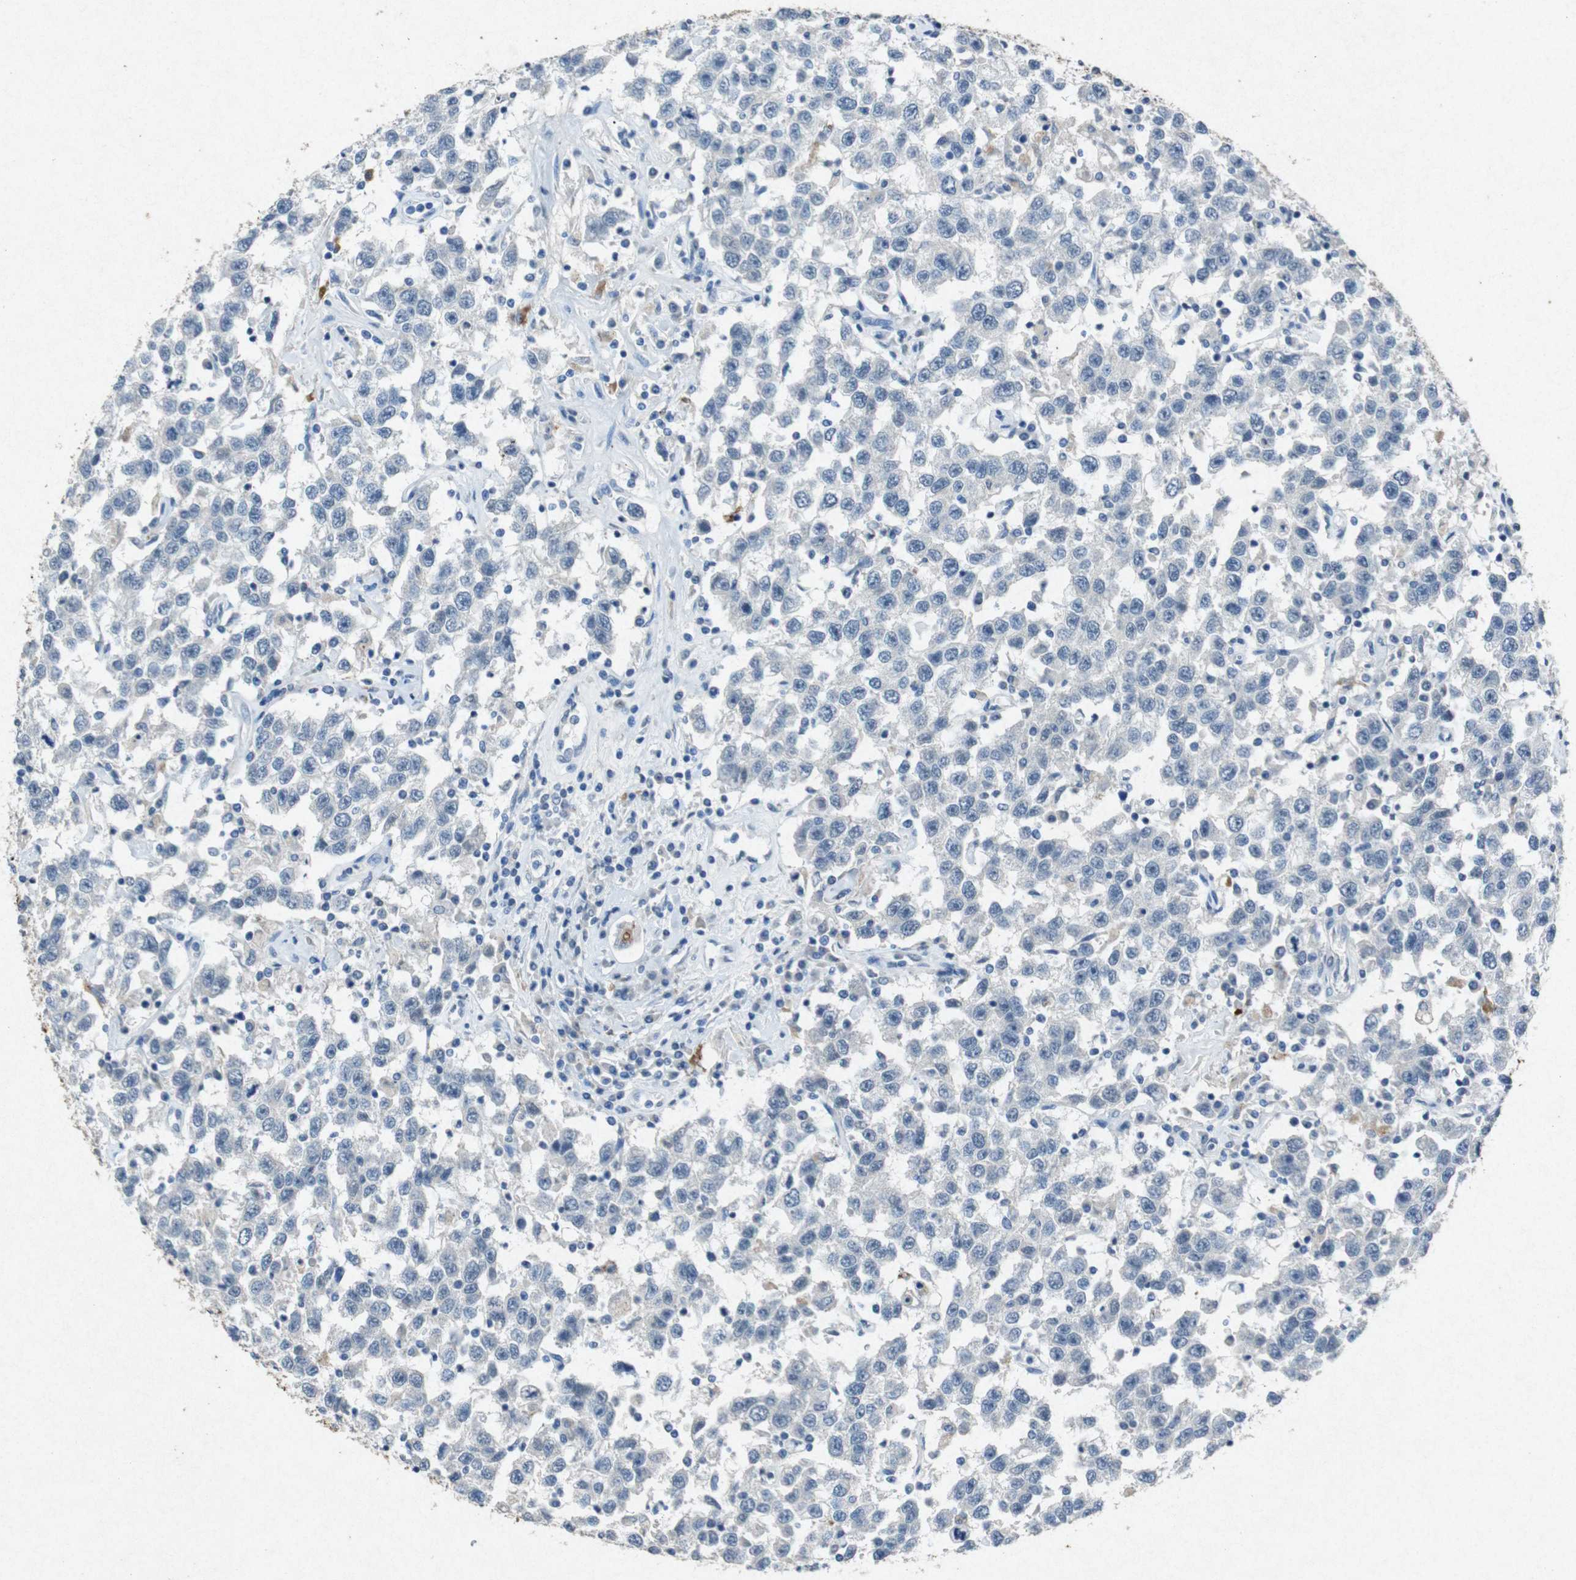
{"staining": {"intensity": "negative", "quantity": "none", "location": "none"}, "tissue": "testis cancer", "cell_type": "Tumor cells", "image_type": "cancer", "snomed": [{"axis": "morphology", "description": "Seminoma, NOS"}, {"axis": "topography", "description": "Testis"}], "caption": "Protein analysis of seminoma (testis) demonstrates no significant positivity in tumor cells.", "gene": "STBD1", "patient": {"sex": "male", "age": 41}}